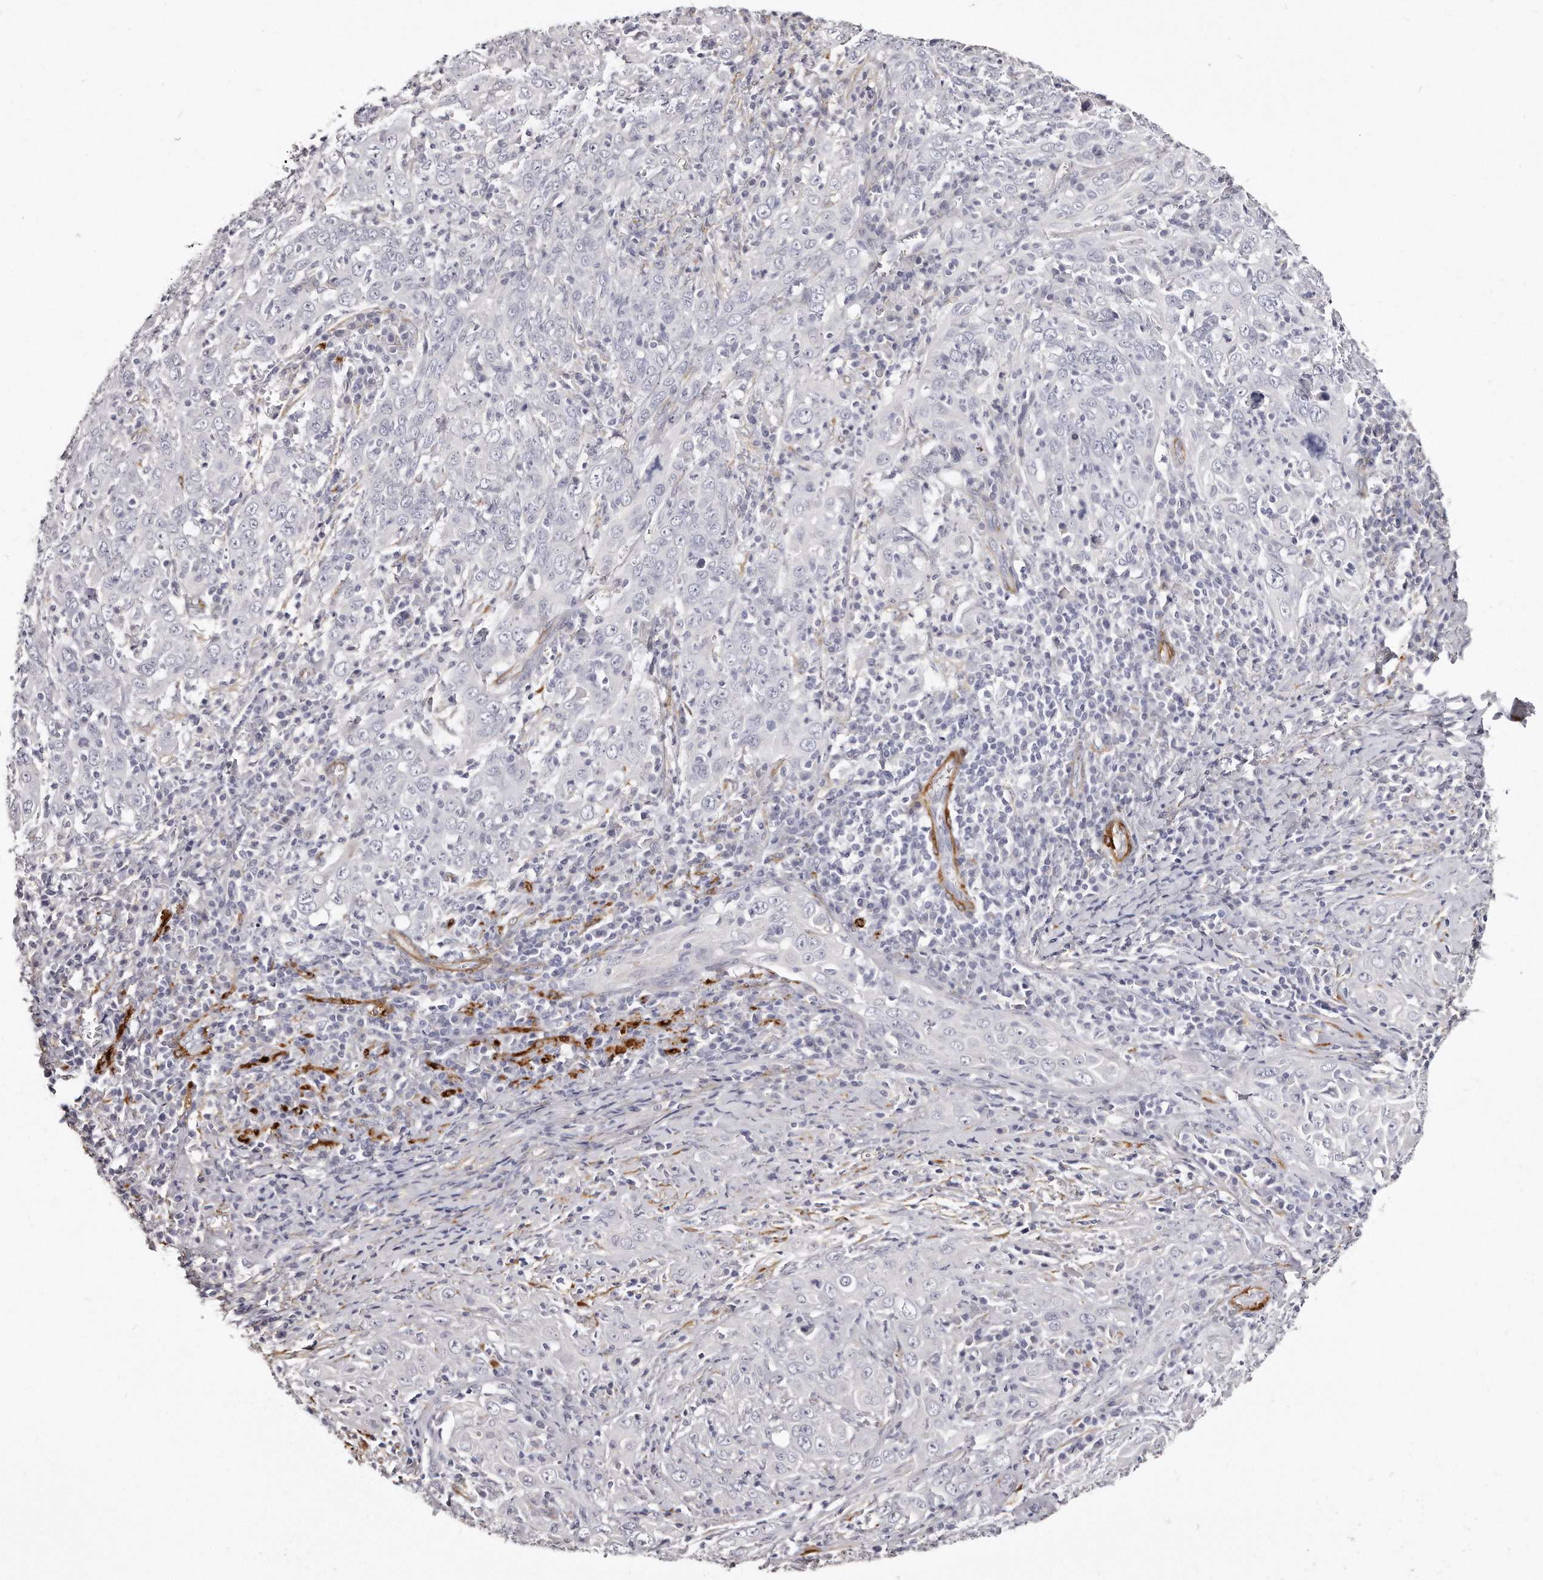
{"staining": {"intensity": "negative", "quantity": "none", "location": "none"}, "tissue": "cervical cancer", "cell_type": "Tumor cells", "image_type": "cancer", "snomed": [{"axis": "morphology", "description": "Squamous cell carcinoma, NOS"}, {"axis": "topography", "description": "Cervix"}], "caption": "This is an immunohistochemistry histopathology image of cervical squamous cell carcinoma. There is no positivity in tumor cells.", "gene": "LMOD1", "patient": {"sex": "female", "age": 46}}